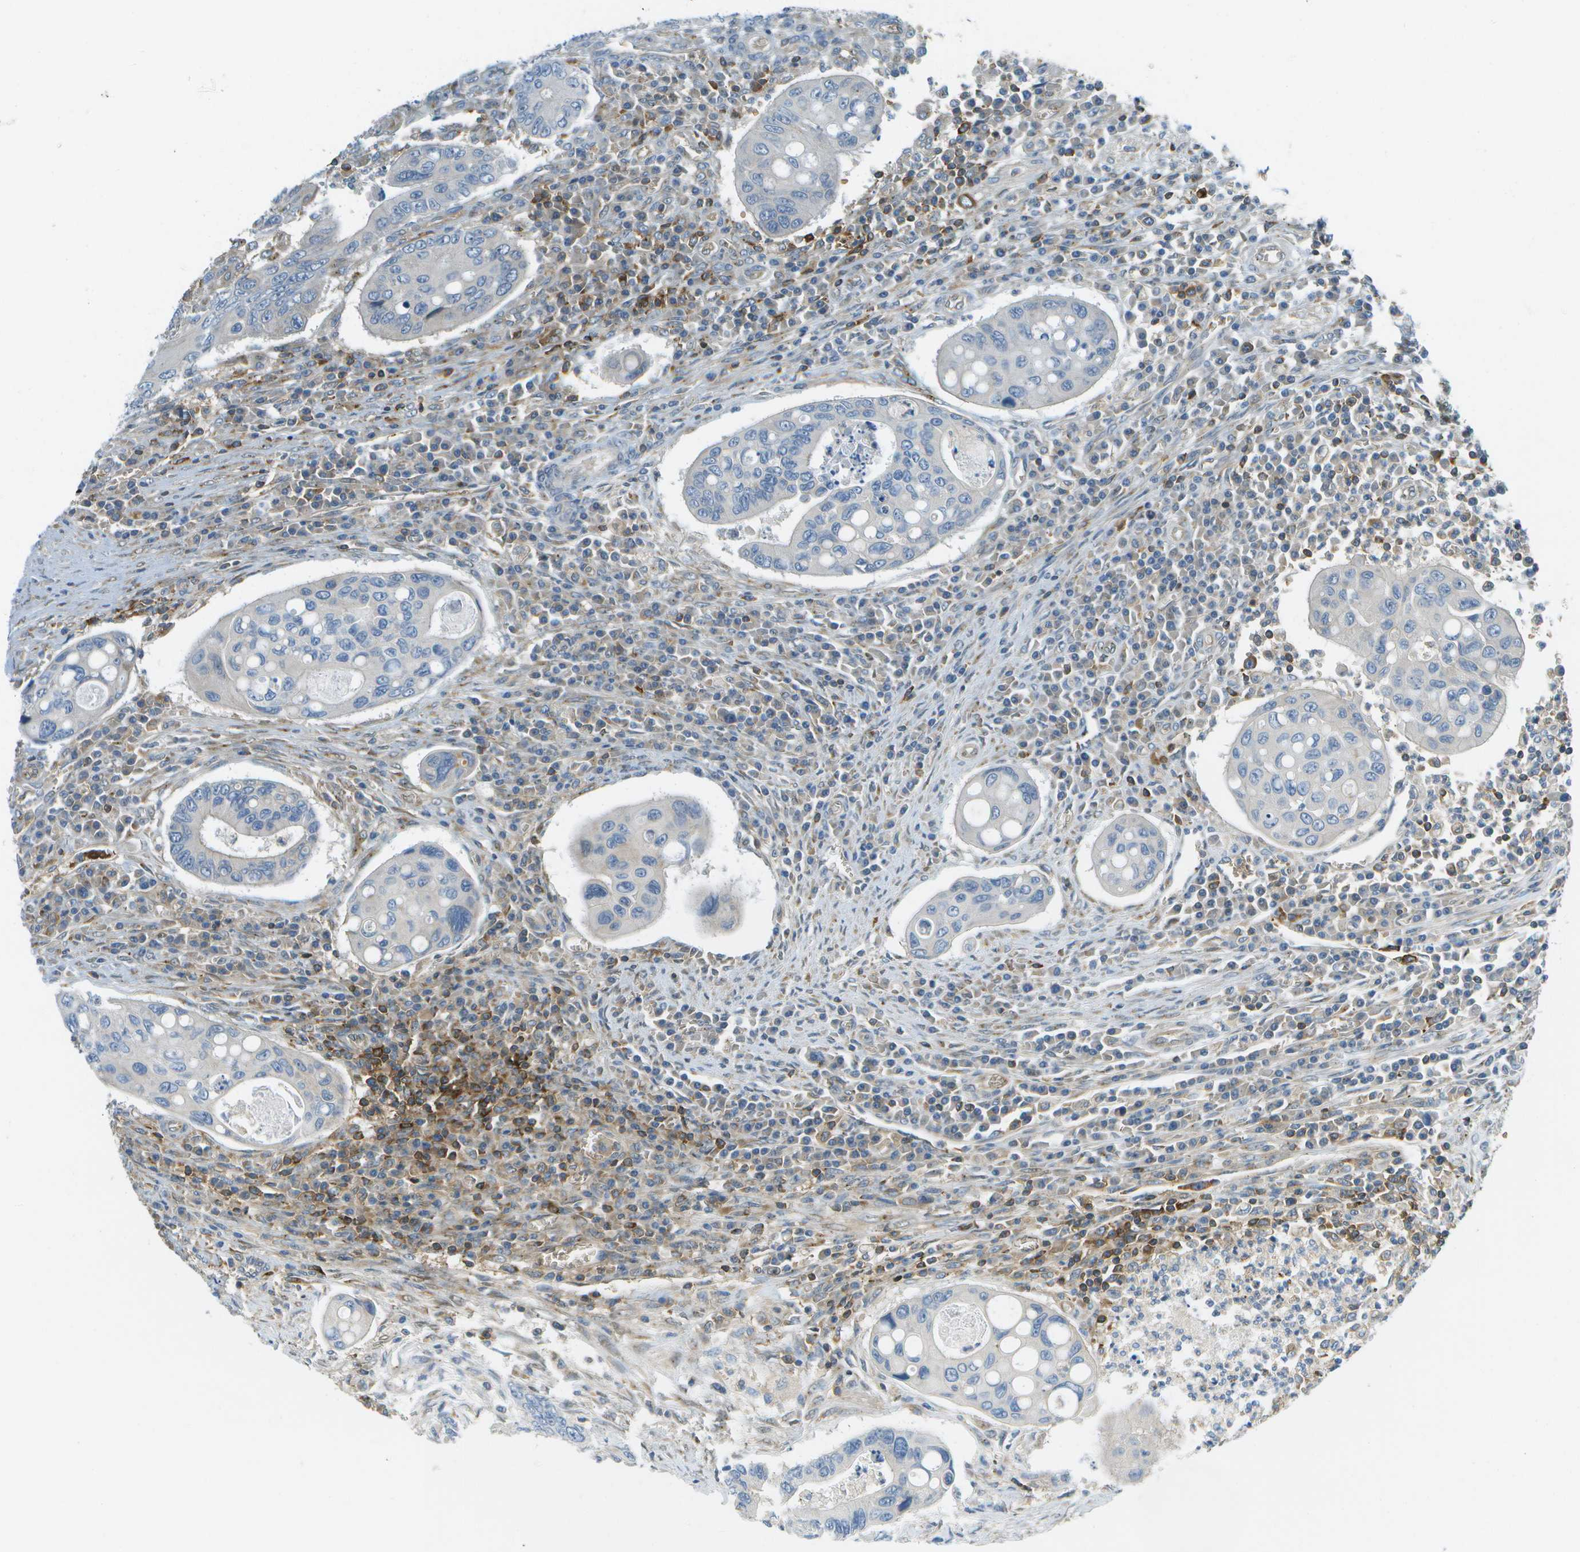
{"staining": {"intensity": "negative", "quantity": "none", "location": "none"}, "tissue": "colorectal cancer", "cell_type": "Tumor cells", "image_type": "cancer", "snomed": [{"axis": "morphology", "description": "Inflammation, NOS"}, {"axis": "morphology", "description": "Adenocarcinoma, NOS"}, {"axis": "topography", "description": "Colon"}], "caption": "High magnification brightfield microscopy of colorectal cancer (adenocarcinoma) stained with DAB (3,3'-diaminobenzidine) (brown) and counterstained with hematoxylin (blue): tumor cells show no significant staining.", "gene": "CTIF", "patient": {"sex": "male", "age": 72}}